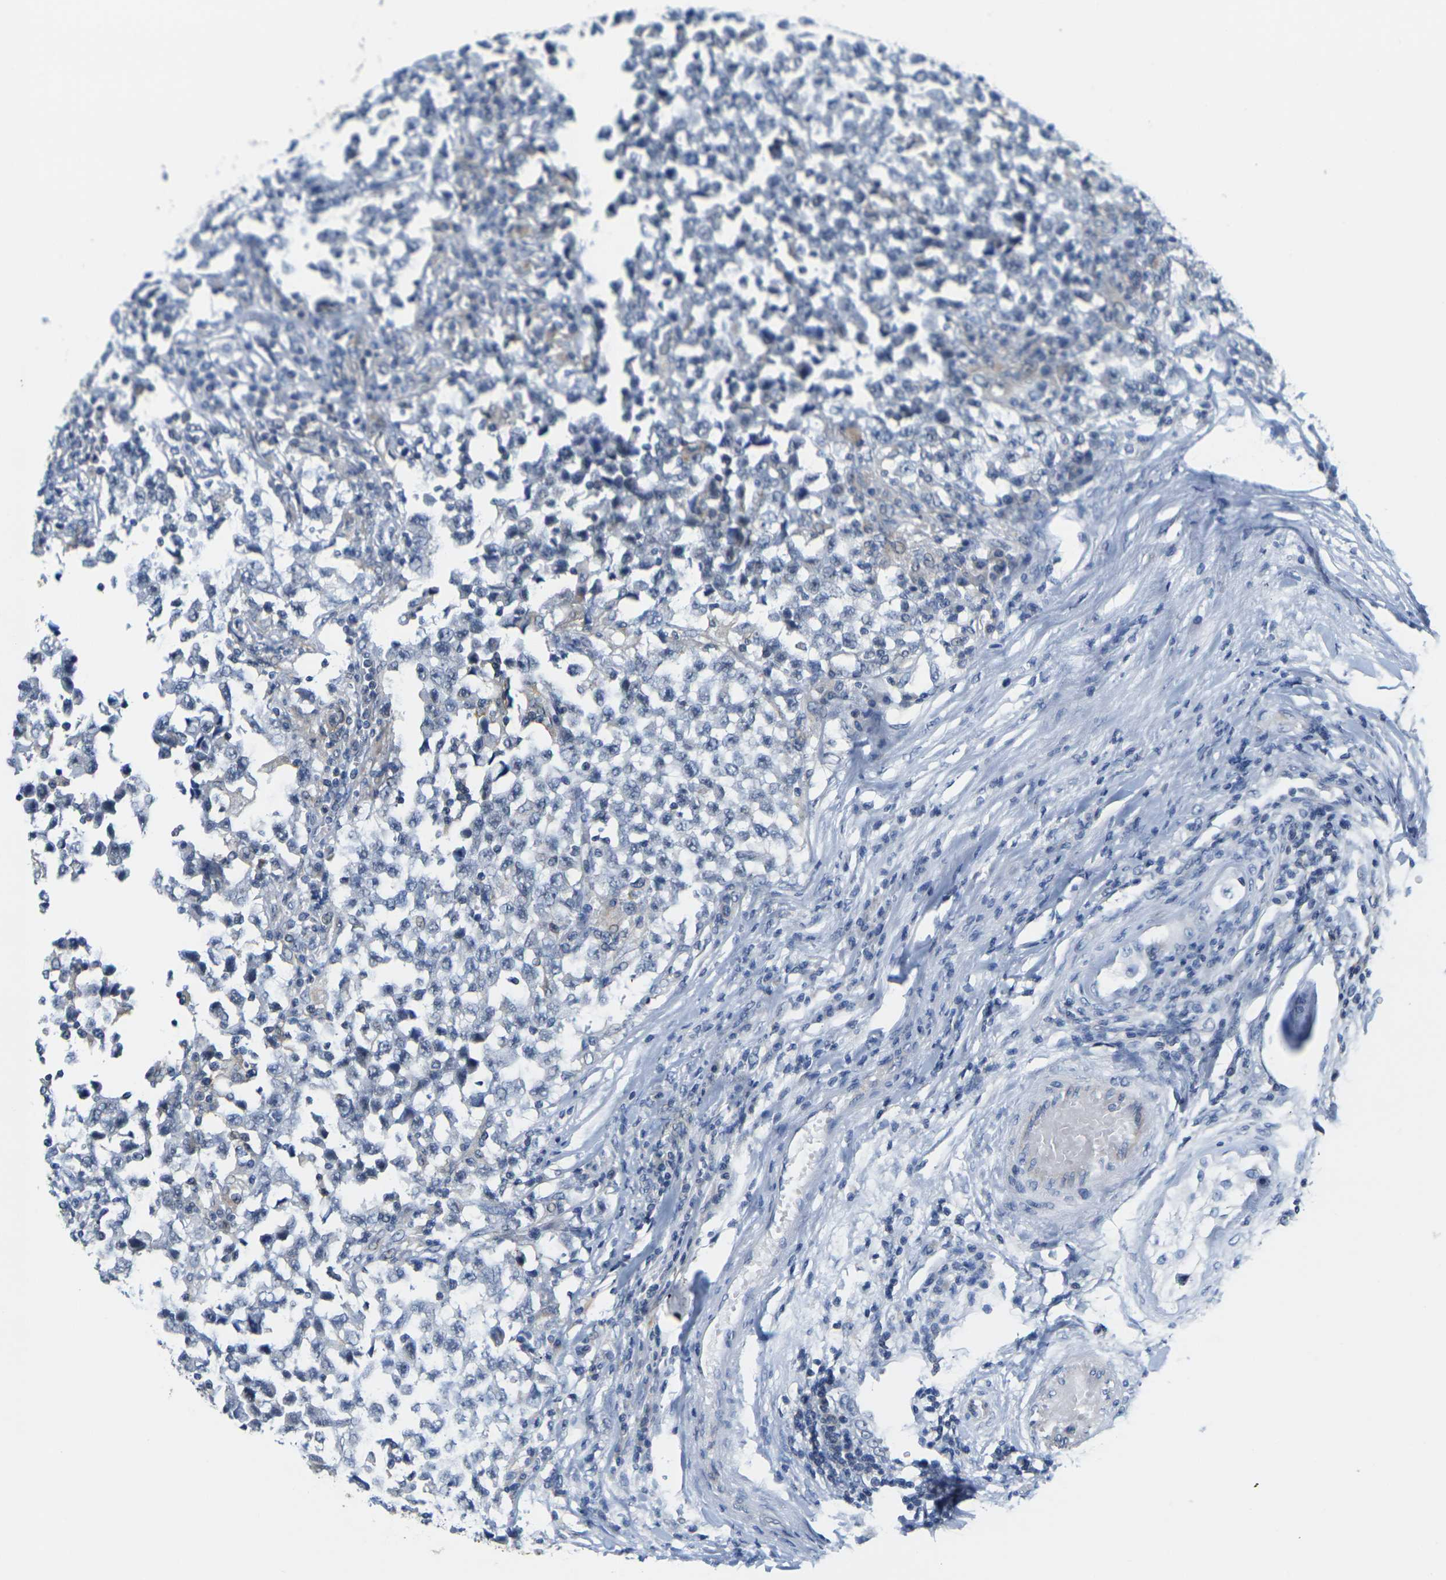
{"staining": {"intensity": "negative", "quantity": "none", "location": "none"}, "tissue": "testis cancer", "cell_type": "Tumor cells", "image_type": "cancer", "snomed": [{"axis": "morphology", "description": "Carcinoma, Embryonal, NOS"}, {"axis": "topography", "description": "Testis"}], "caption": "A histopathology image of human testis embryonal carcinoma is negative for staining in tumor cells.", "gene": "OTOF", "patient": {"sex": "male", "age": 21}}